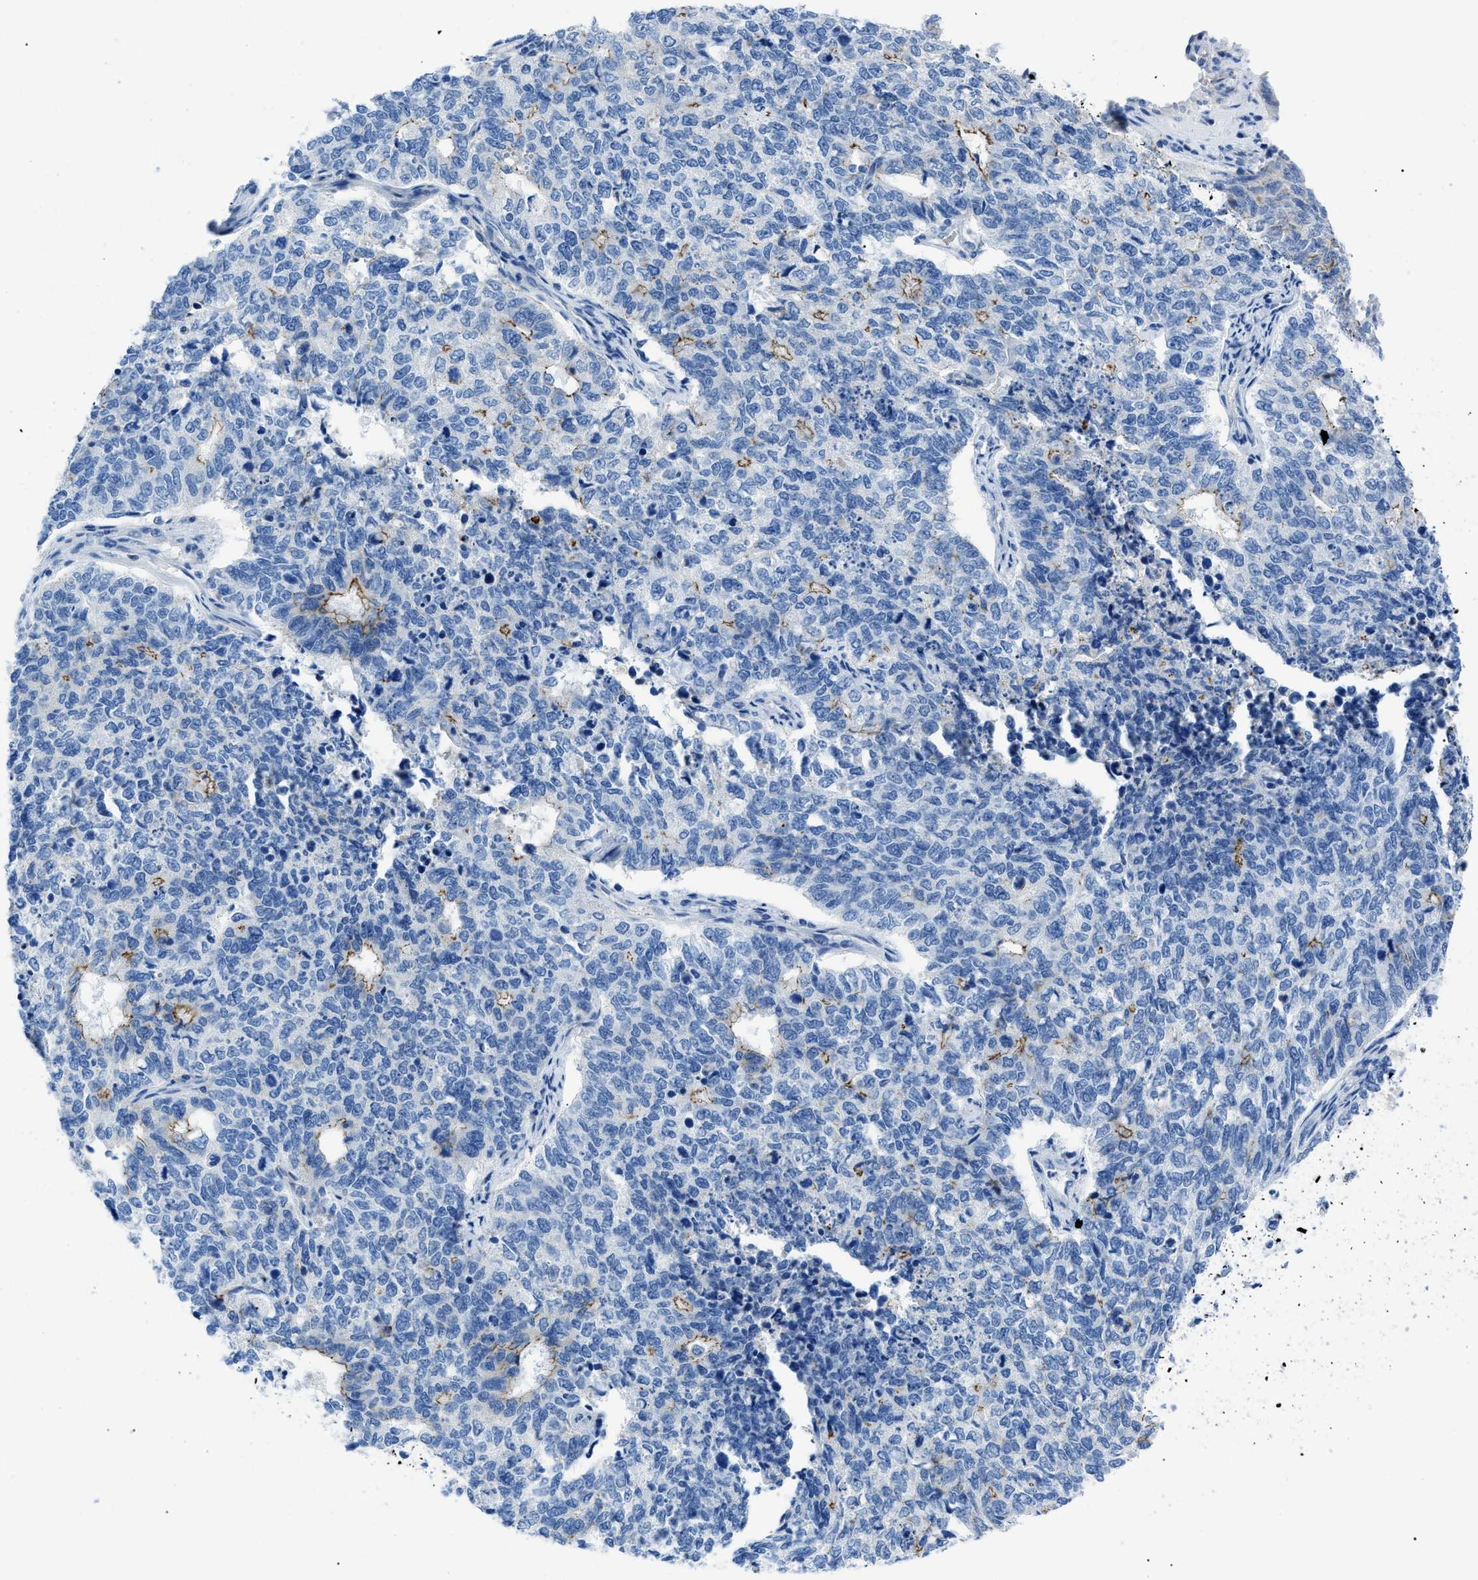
{"staining": {"intensity": "weak", "quantity": "<25%", "location": "cytoplasmic/membranous"}, "tissue": "cervical cancer", "cell_type": "Tumor cells", "image_type": "cancer", "snomed": [{"axis": "morphology", "description": "Squamous cell carcinoma, NOS"}, {"axis": "topography", "description": "Cervix"}], "caption": "Tumor cells show no significant staining in cervical cancer.", "gene": "ZDHHC24", "patient": {"sex": "female", "age": 63}}